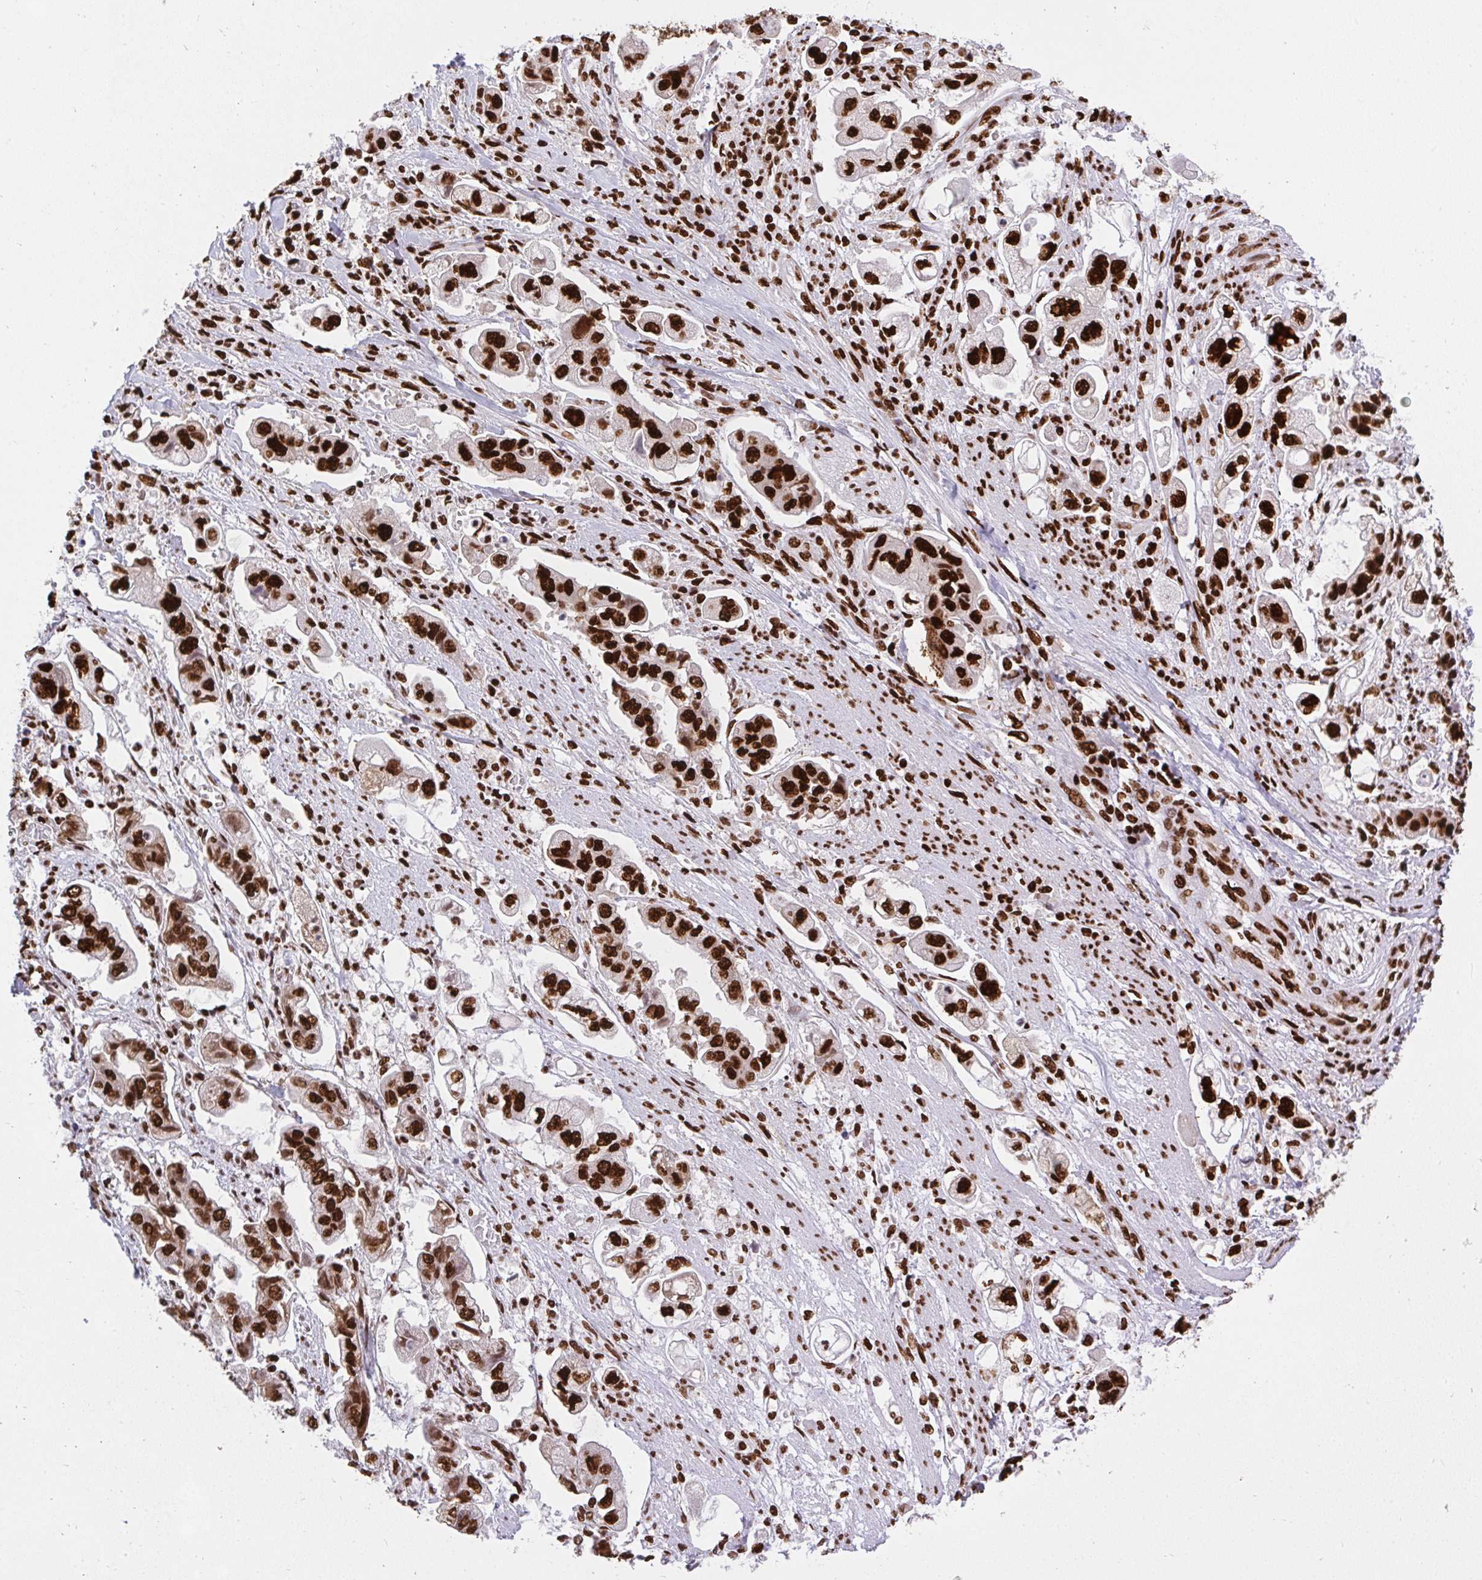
{"staining": {"intensity": "strong", "quantity": ">75%", "location": "nuclear"}, "tissue": "stomach cancer", "cell_type": "Tumor cells", "image_type": "cancer", "snomed": [{"axis": "morphology", "description": "Adenocarcinoma, NOS"}, {"axis": "topography", "description": "Stomach"}], "caption": "Stomach cancer (adenocarcinoma) tissue shows strong nuclear staining in about >75% of tumor cells, visualized by immunohistochemistry.", "gene": "HNRNPL", "patient": {"sex": "male", "age": 62}}